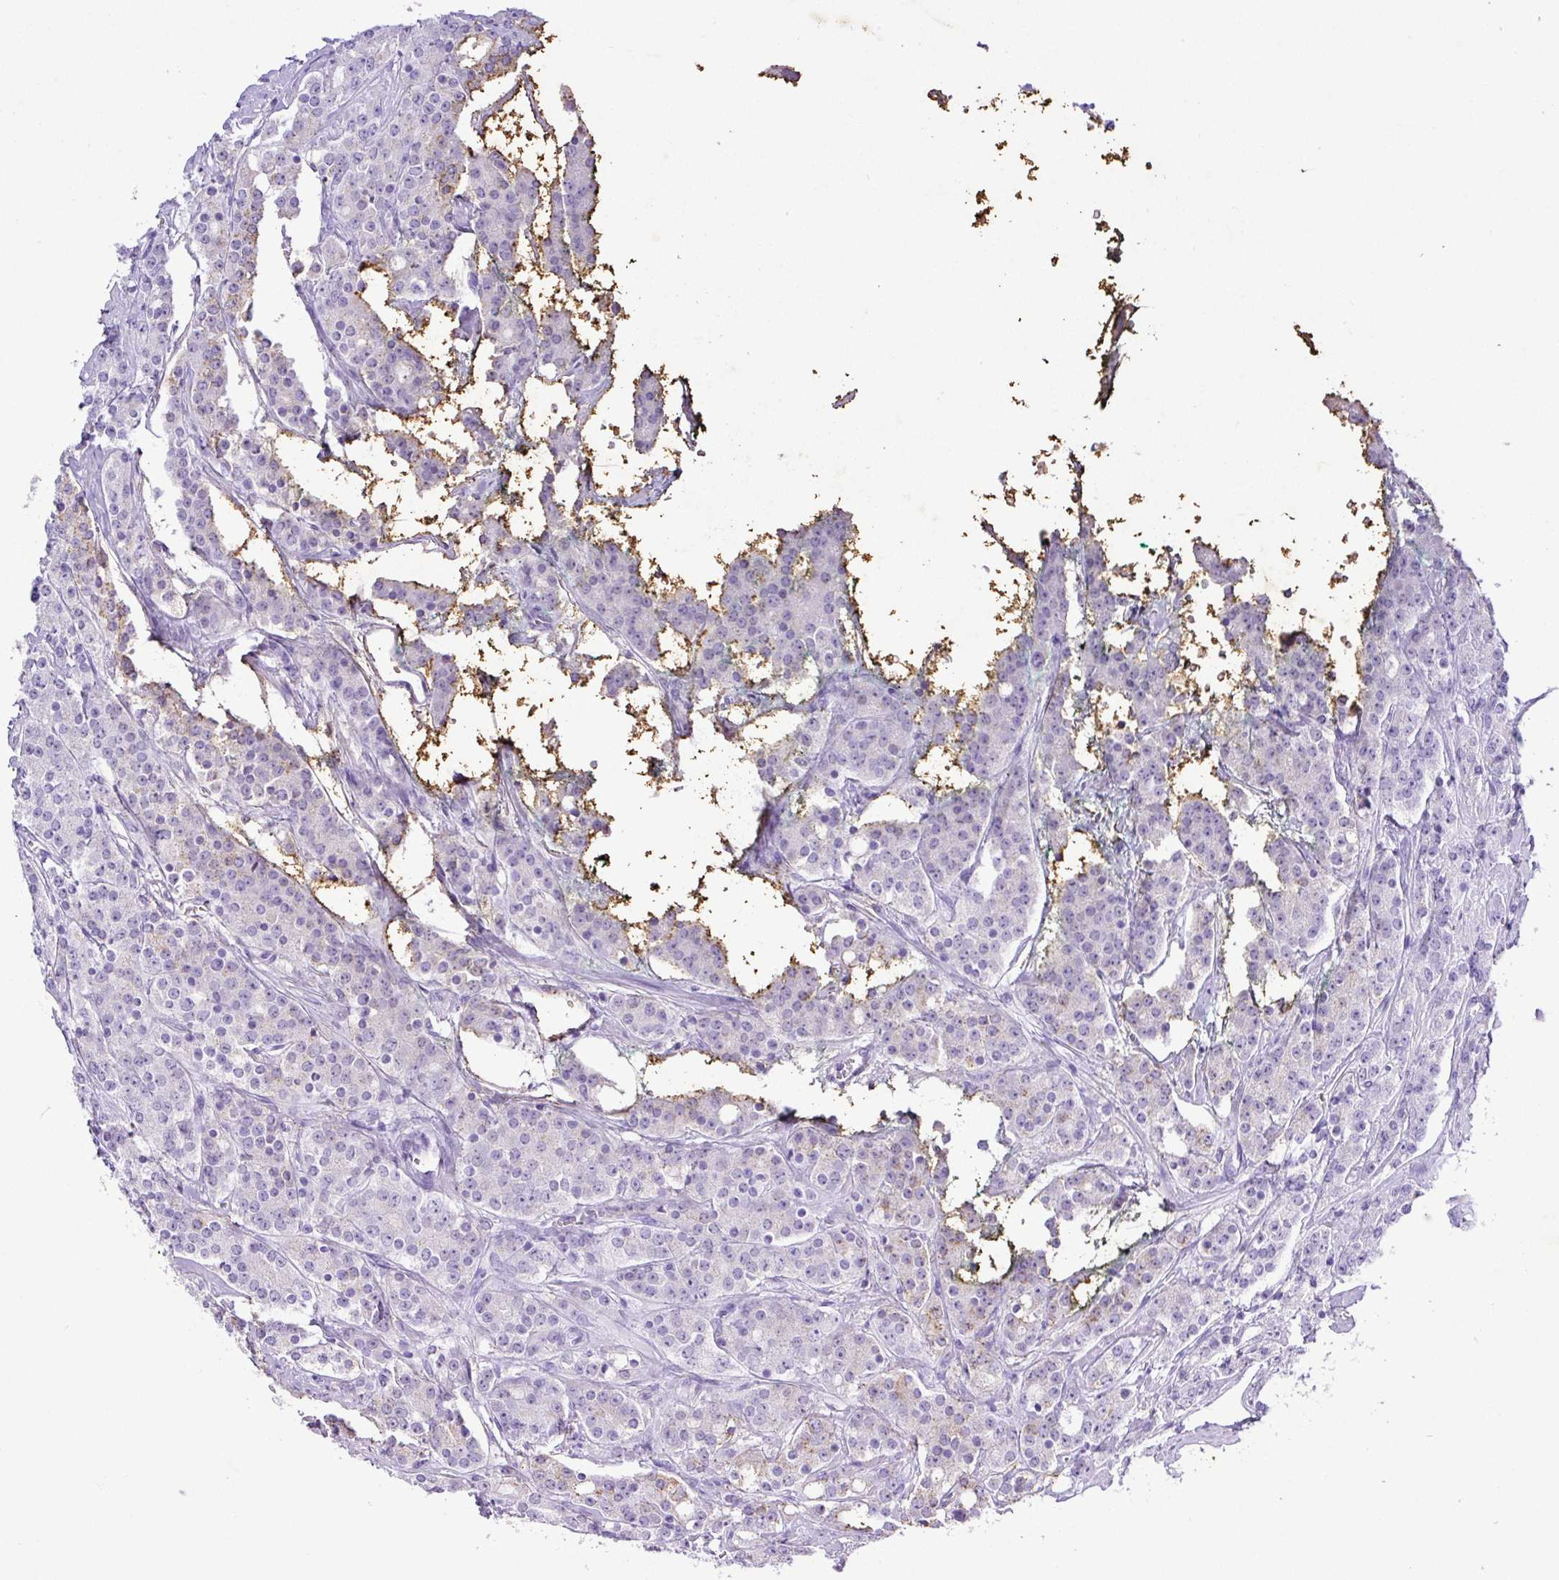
{"staining": {"intensity": "negative", "quantity": "none", "location": "none"}, "tissue": "prostate cancer", "cell_type": "Tumor cells", "image_type": "cancer", "snomed": [{"axis": "morphology", "description": "Adenocarcinoma, High grade"}, {"axis": "topography", "description": "Prostate"}], "caption": "Tumor cells show no significant protein expression in prostate cancer.", "gene": "KCNJ11", "patient": {"sex": "male", "age": 62}}